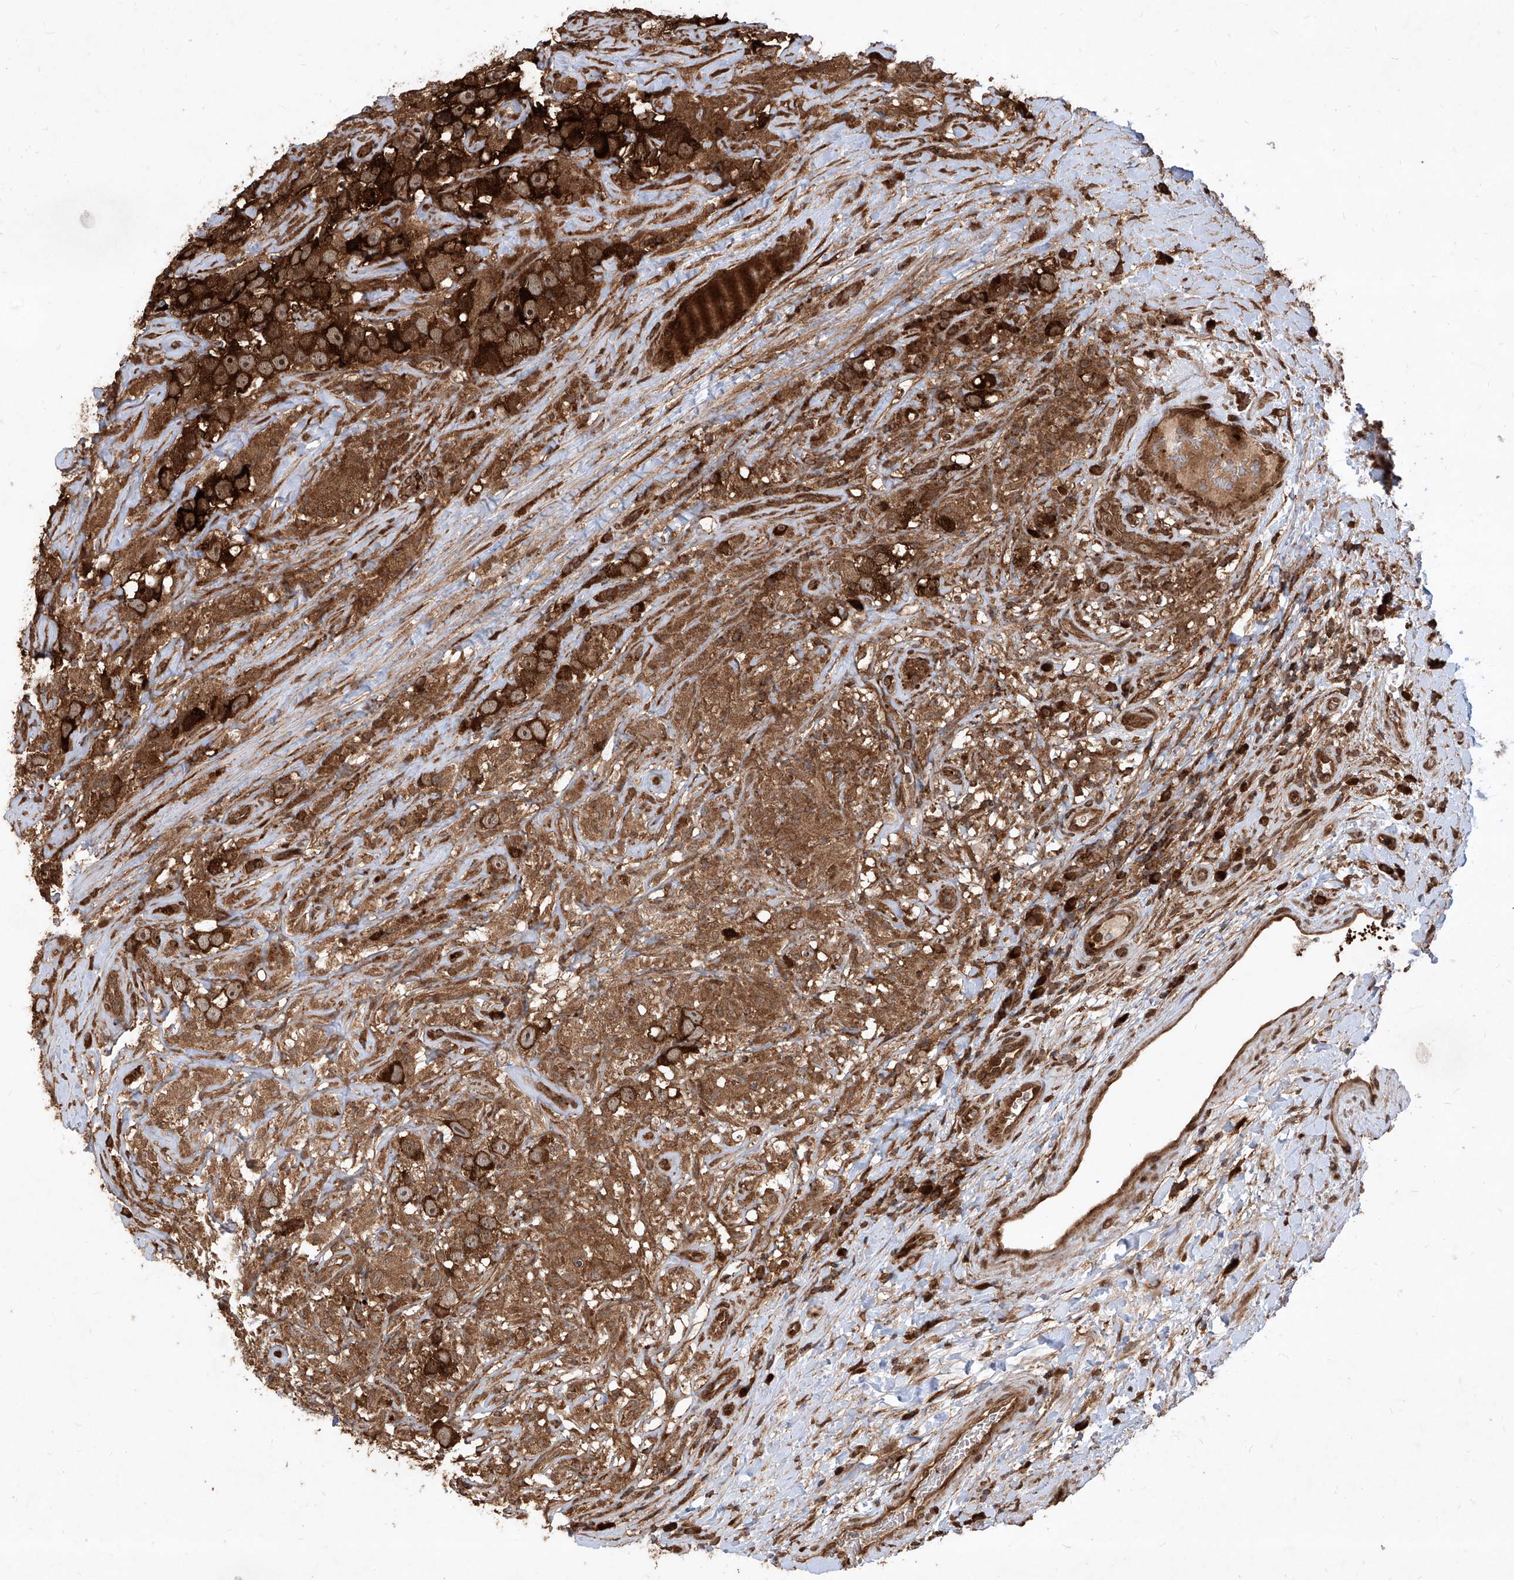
{"staining": {"intensity": "strong", "quantity": ">75%", "location": "cytoplasmic/membranous,nuclear"}, "tissue": "testis cancer", "cell_type": "Tumor cells", "image_type": "cancer", "snomed": [{"axis": "morphology", "description": "Seminoma, NOS"}, {"axis": "topography", "description": "Testis"}], "caption": "Protein expression analysis of testis cancer (seminoma) demonstrates strong cytoplasmic/membranous and nuclear expression in approximately >75% of tumor cells. The staining was performed using DAB to visualize the protein expression in brown, while the nuclei were stained in blue with hematoxylin (Magnification: 20x).", "gene": "MAGED2", "patient": {"sex": "male", "age": 49}}